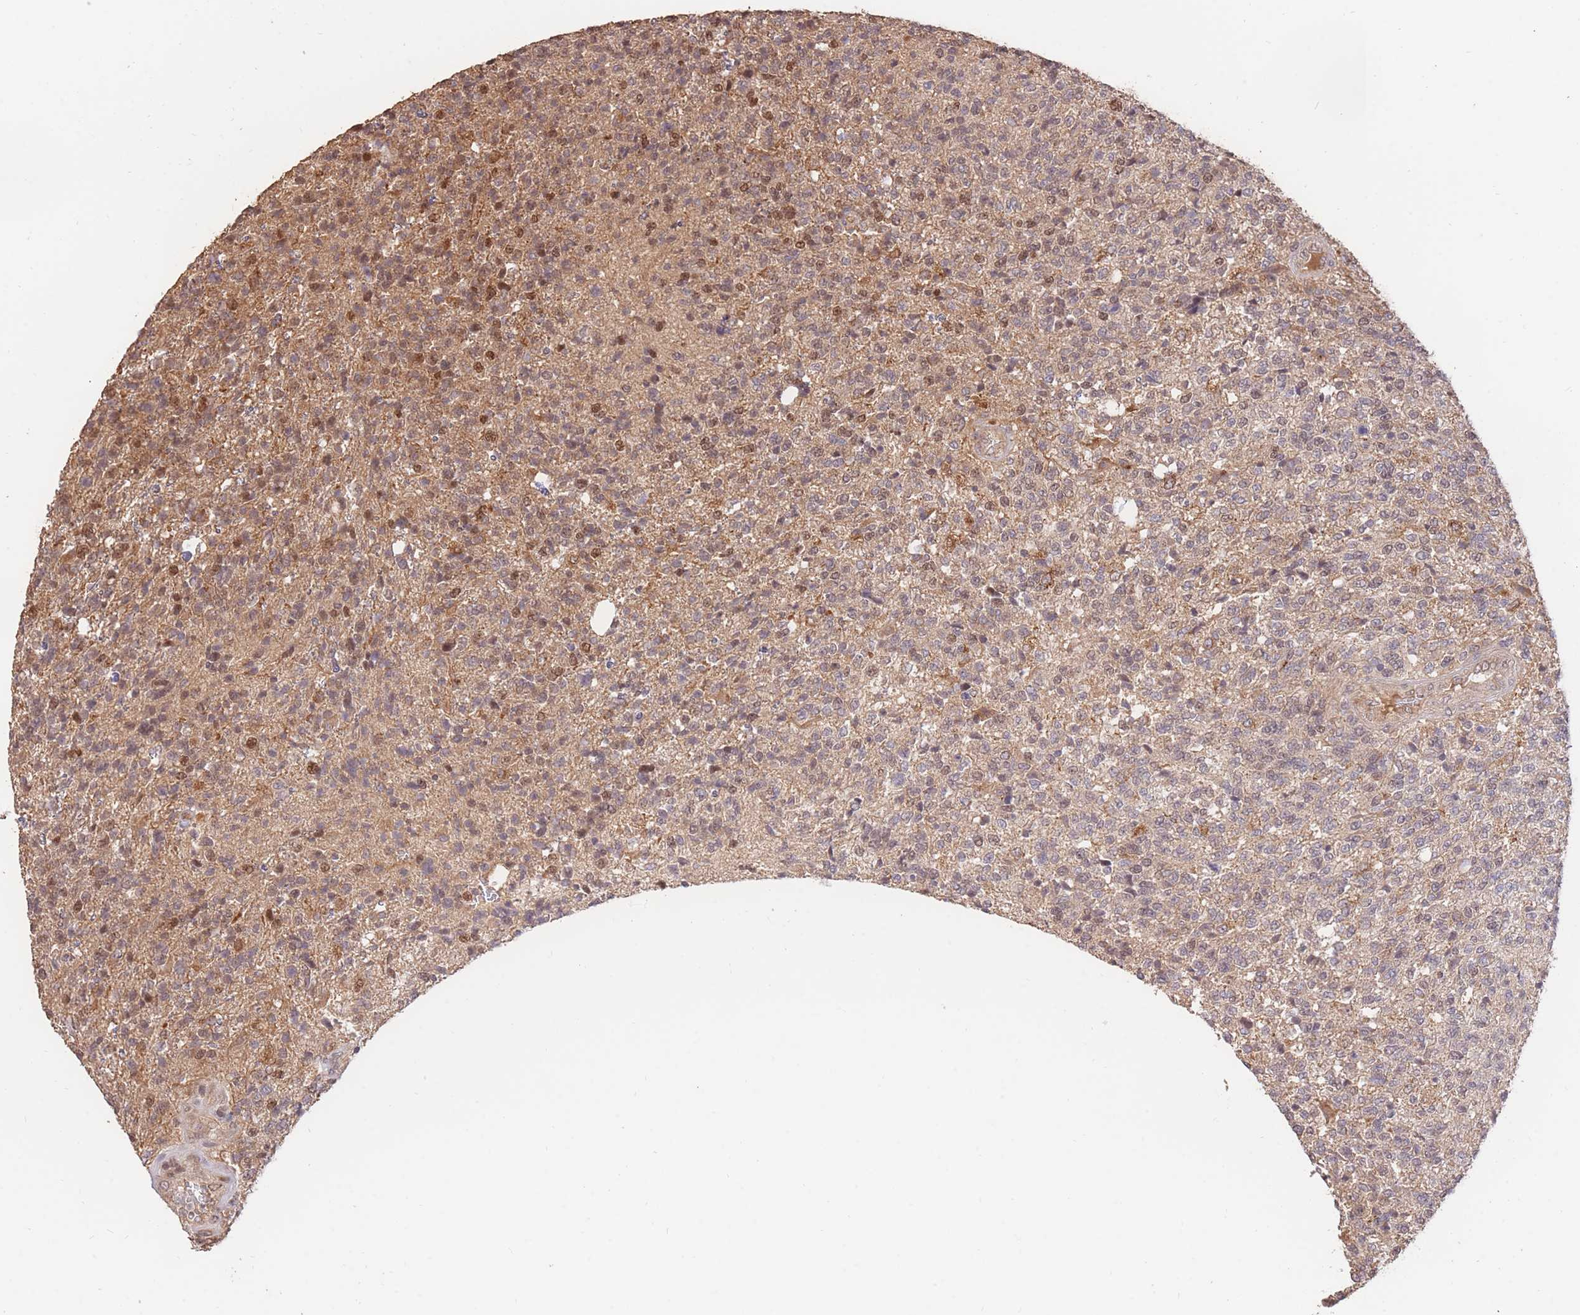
{"staining": {"intensity": "moderate", "quantity": "<25%", "location": "cytoplasmic/membranous,nuclear"}, "tissue": "glioma", "cell_type": "Tumor cells", "image_type": "cancer", "snomed": [{"axis": "morphology", "description": "Glioma, malignant, High grade"}, {"axis": "topography", "description": "Brain"}], "caption": "Protein expression analysis of glioma displays moderate cytoplasmic/membranous and nuclear expression in approximately <25% of tumor cells.", "gene": "RGS14", "patient": {"sex": "male", "age": 56}}